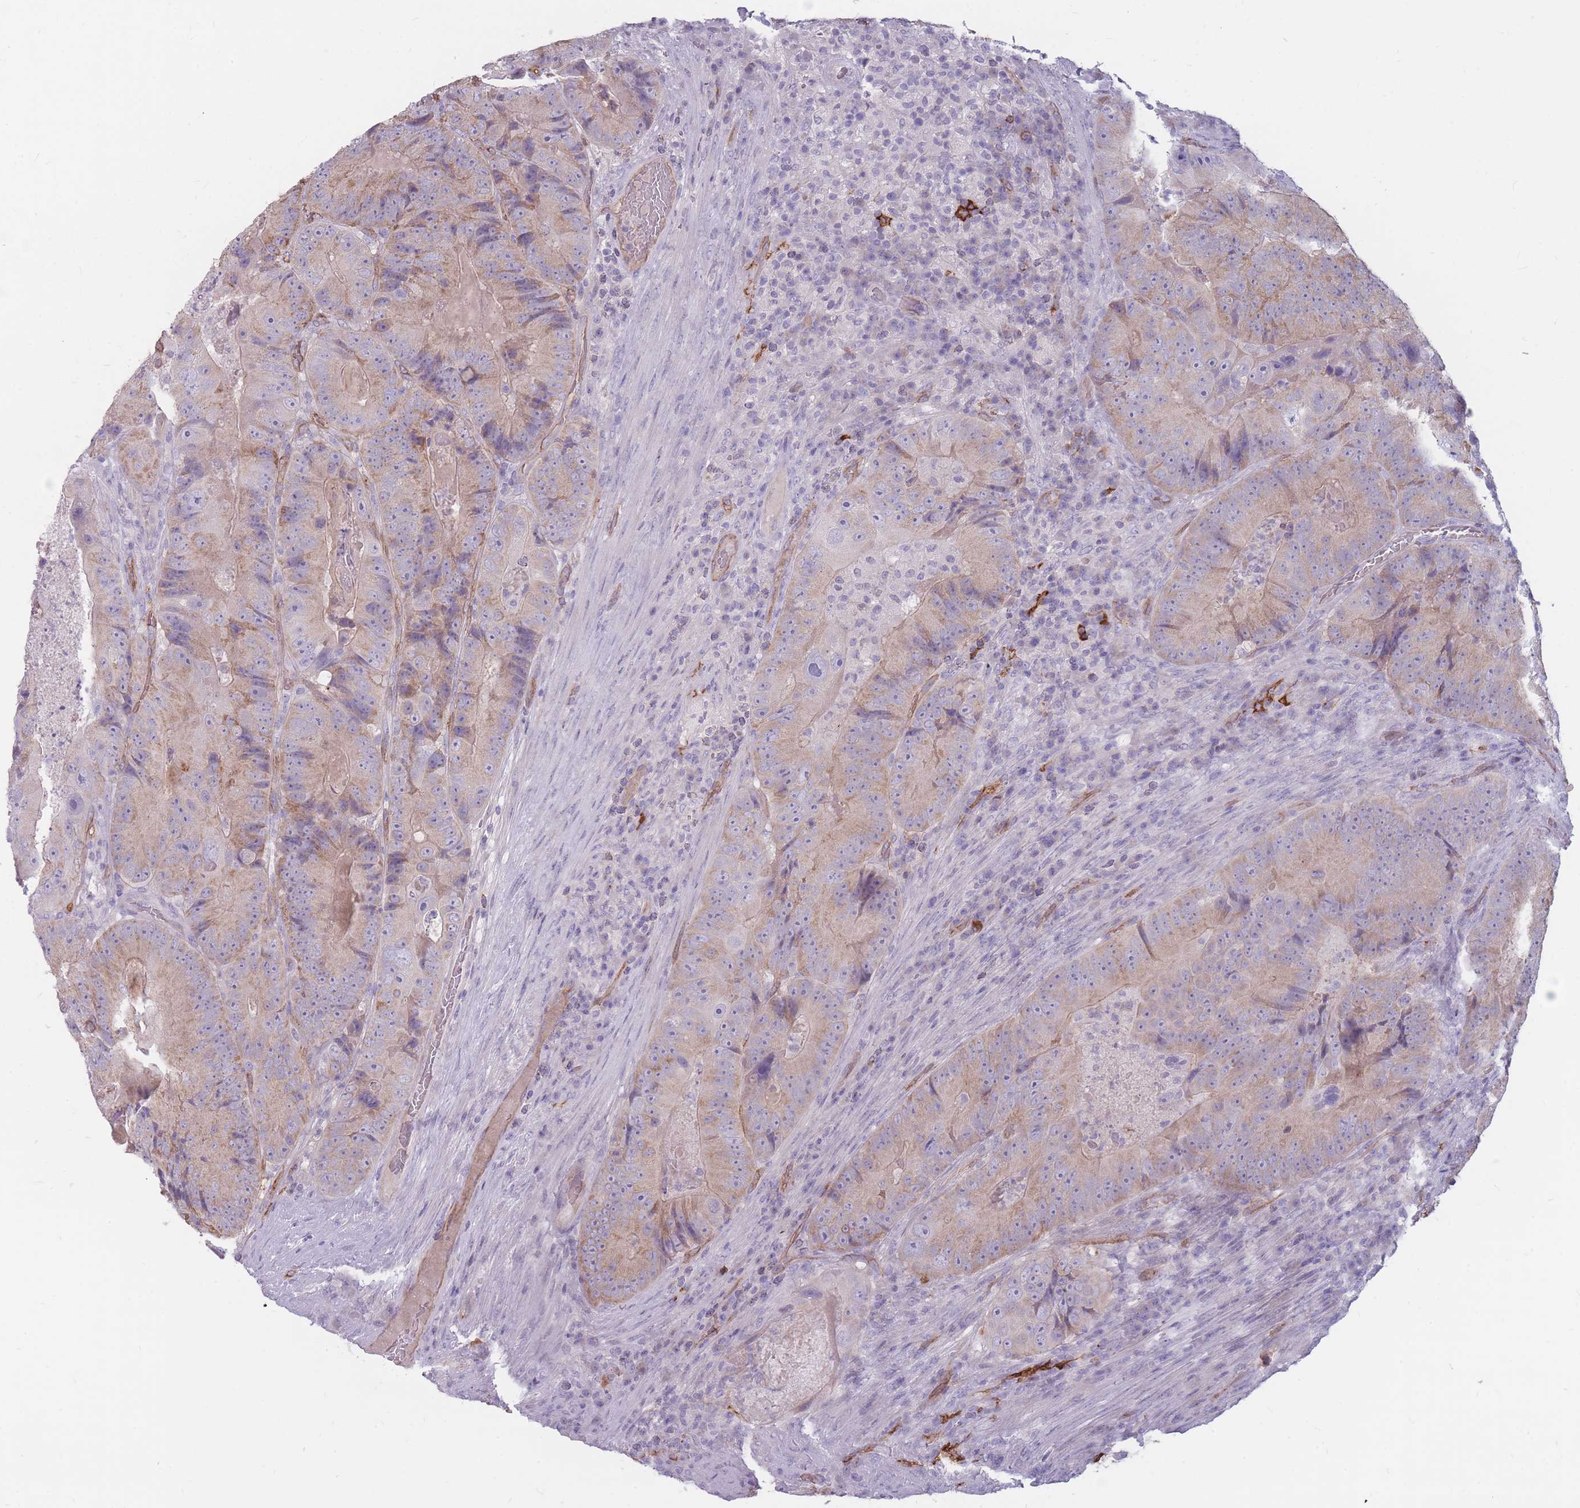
{"staining": {"intensity": "weak", "quantity": "25%-75%", "location": "cytoplasmic/membranous"}, "tissue": "colorectal cancer", "cell_type": "Tumor cells", "image_type": "cancer", "snomed": [{"axis": "morphology", "description": "Adenocarcinoma, NOS"}, {"axis": "topography", "description": "Colon"}], "caption": "Tumor cells show weak cytoplasmic/membranous expression in about 25%-75% of cells in colorectal cancer.", "gene": "GNA11", "patient": {"sex": "female", "age": 86}}